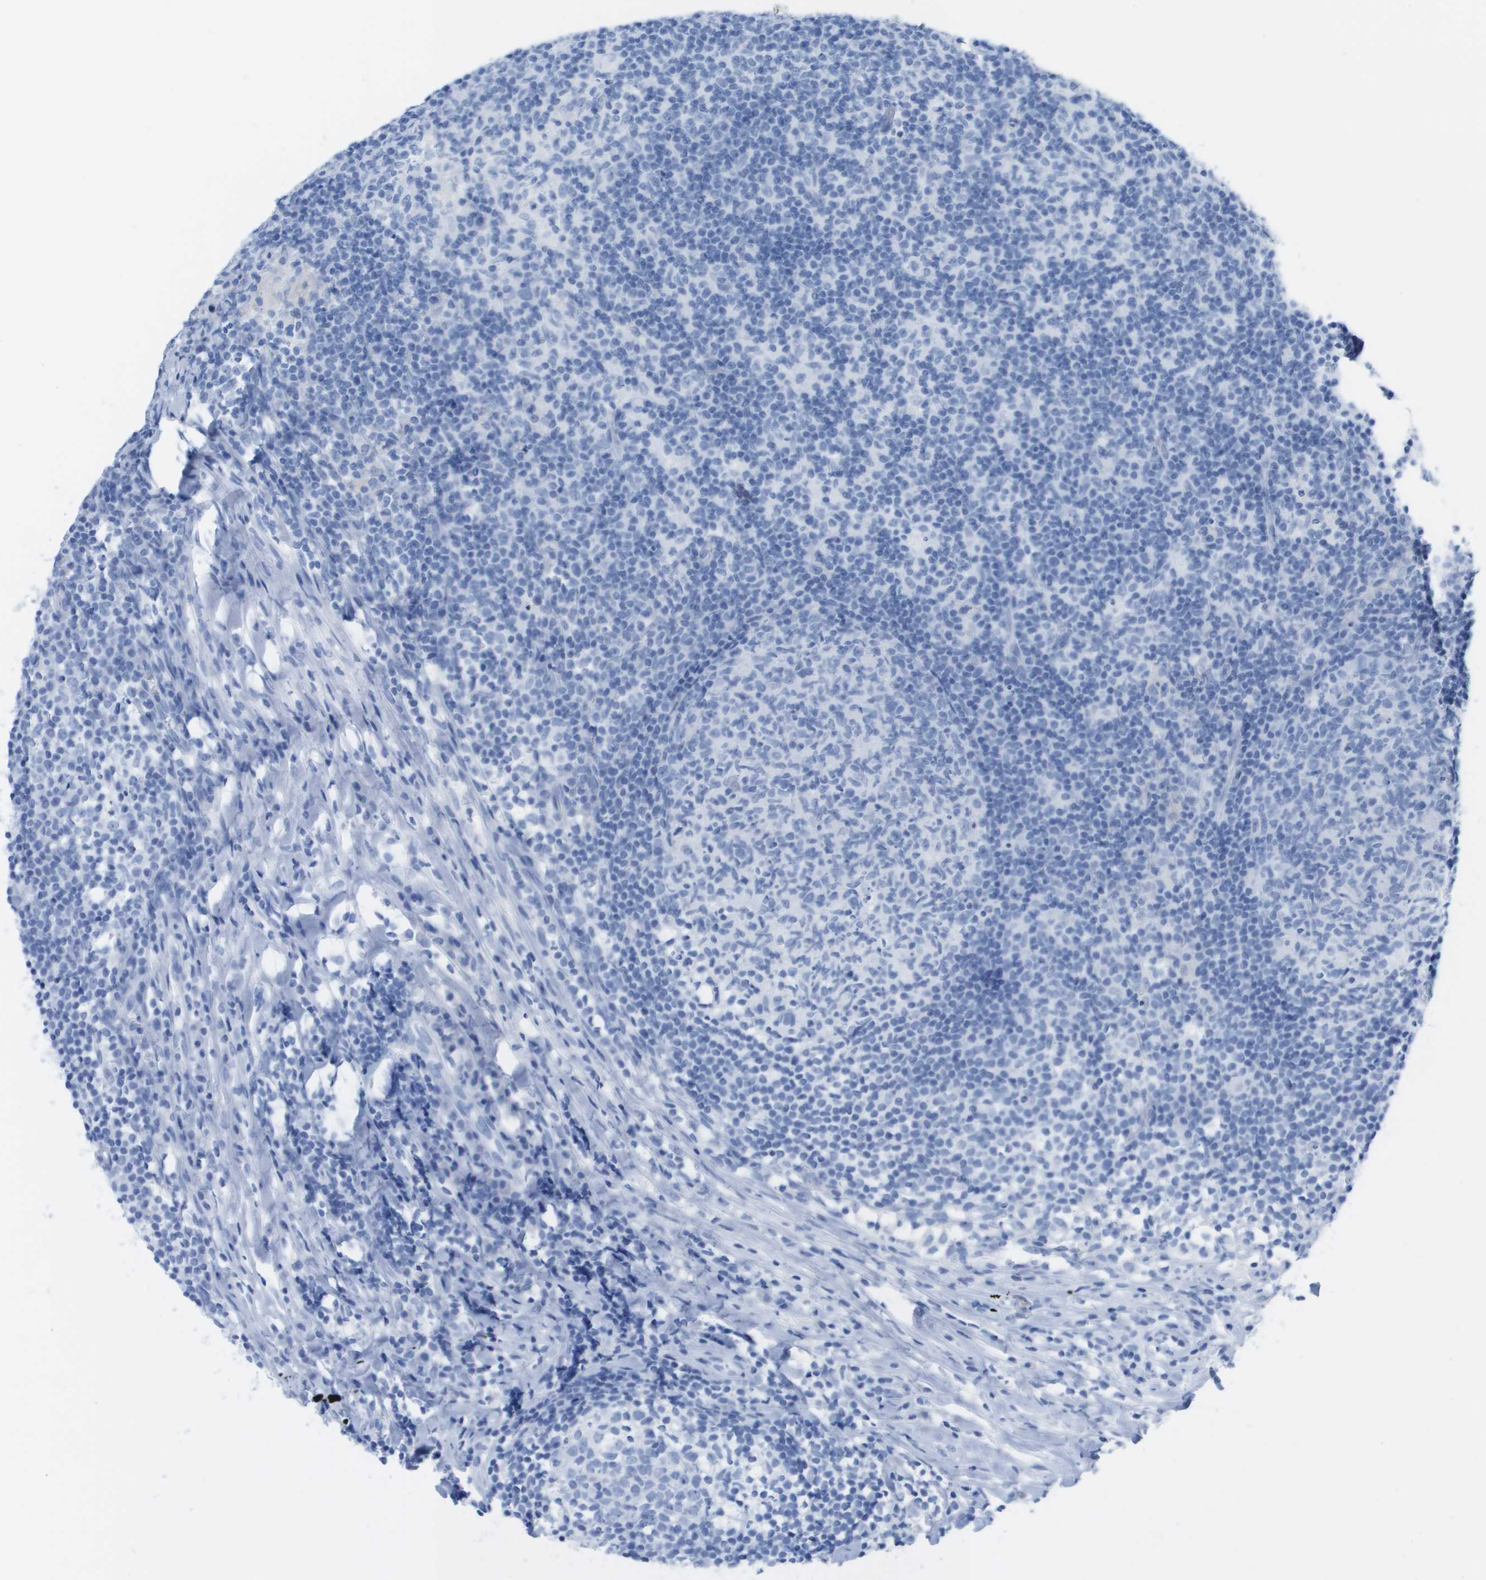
{"staining": {"intensity": "negative", "quantity": "none", "location": "none"}, "tissue": "lymph node", "cell_type": "Germinal center cells", "image_type": "normal", "snomed": [{"axis": "morphology", "description": "Normal tissue, NOS"}, {"axis": "morphology", "description": "Inflammation, NOS"}, {"axis": "topography", "description": "Lymph node"}], "caption": "Micrograph shows no significant protein positivity in germinal center cells of unremarkable lymph node. (Immunohistochemistry, brightfield microscopy, high magnification).", "gene": "KCNA3", "patient": {"sex": "male", "age": 55}}